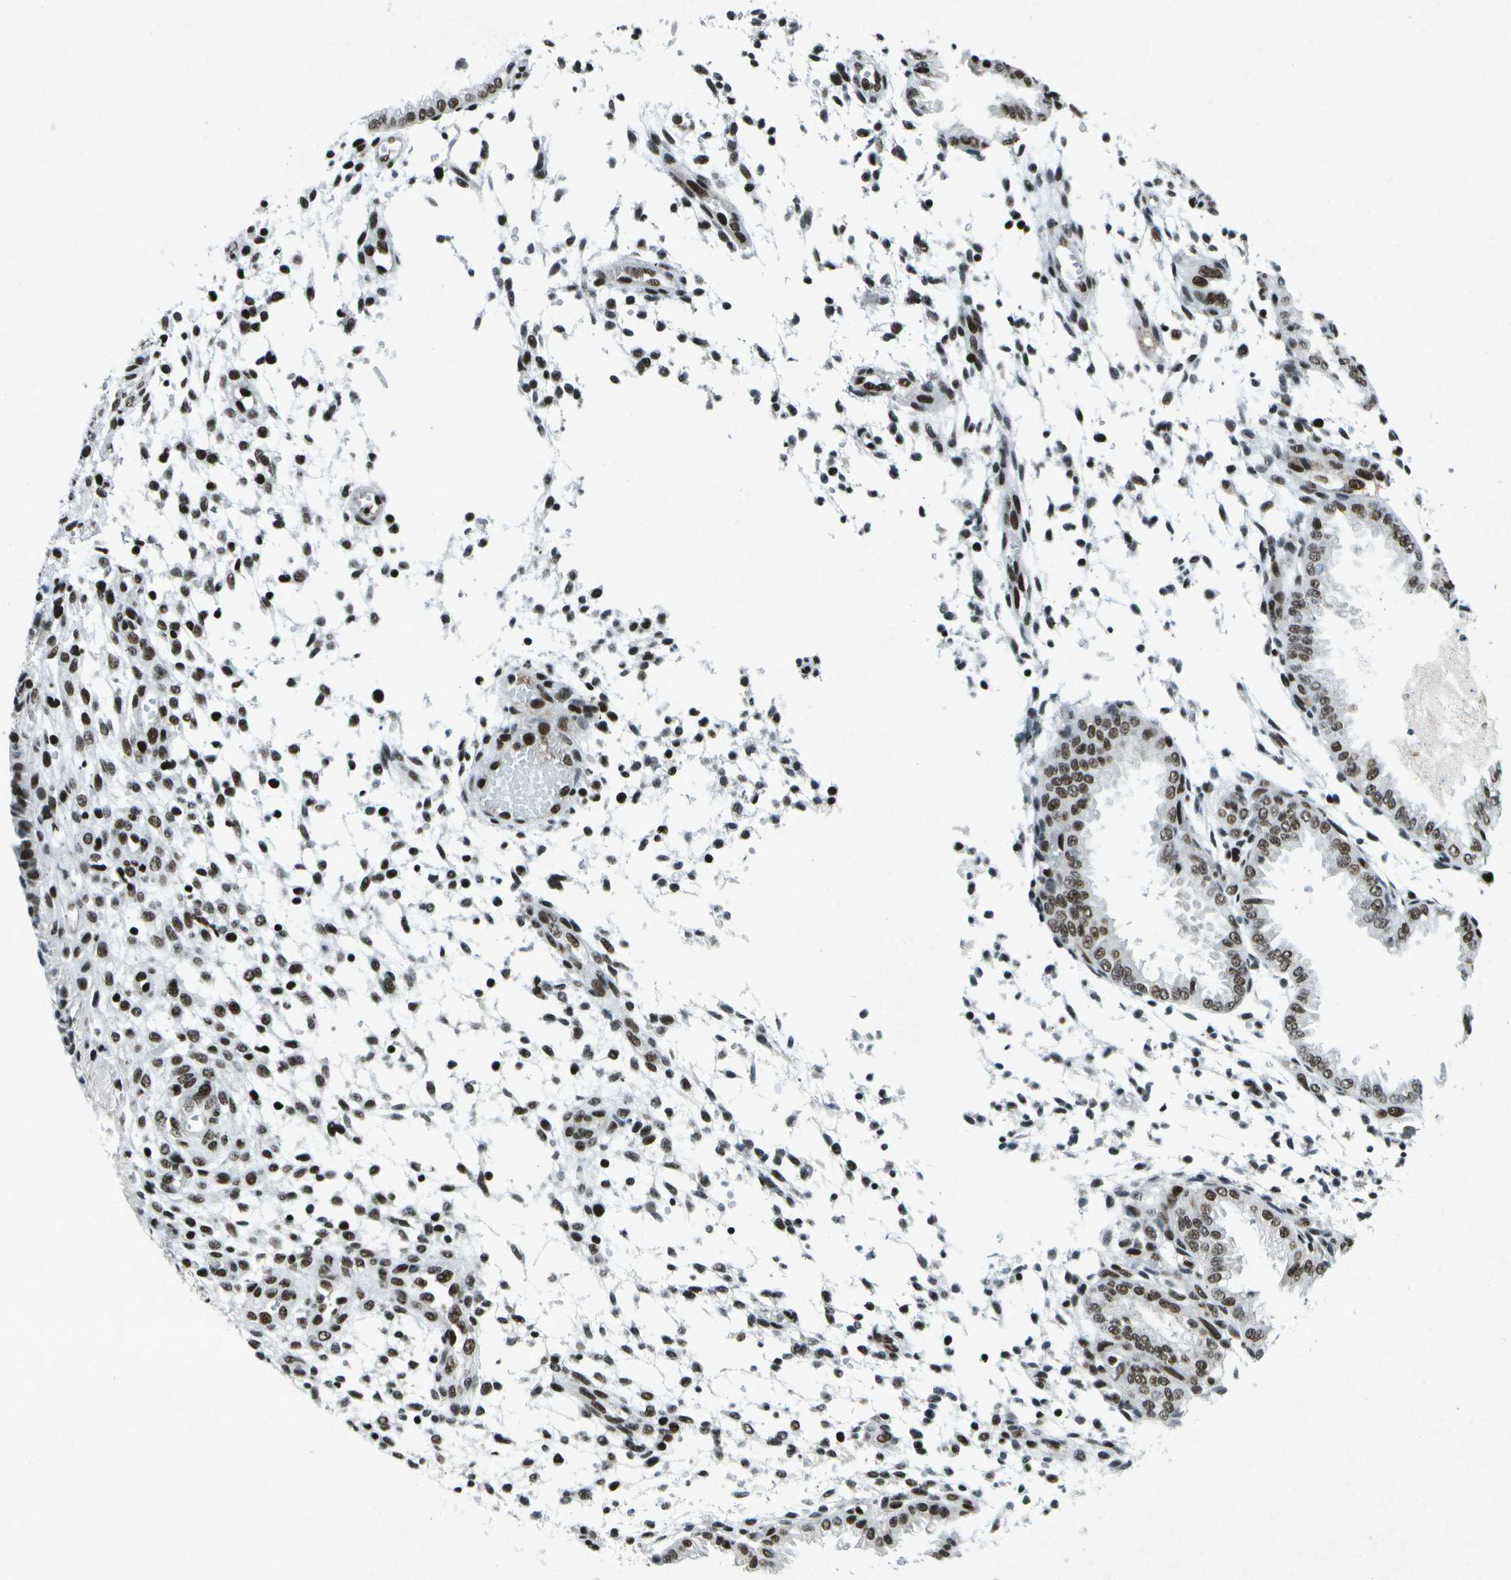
{"staining": {"intensity": "moderate", "quantity": "25%-75%", "location": "nuclear"}, "tissue": "endometrium", "cell_type": "Cells in endometrial stroma", "image_type": "normal", "snomed": [{"axis": "morphology", "description": "Normal tissue, NOS"}, {"axis": "topography", "description": "Endometrium"}], "caption": "An immunohistochemistry (IHC) photomicrograph of benign tissue is shown. Protein staining in brown highlights moderate nuclear positivity in endometrium within cells in endometrial stroma.", "gene": "MTA2", "patient": {"sex": "female", "age": 33}}